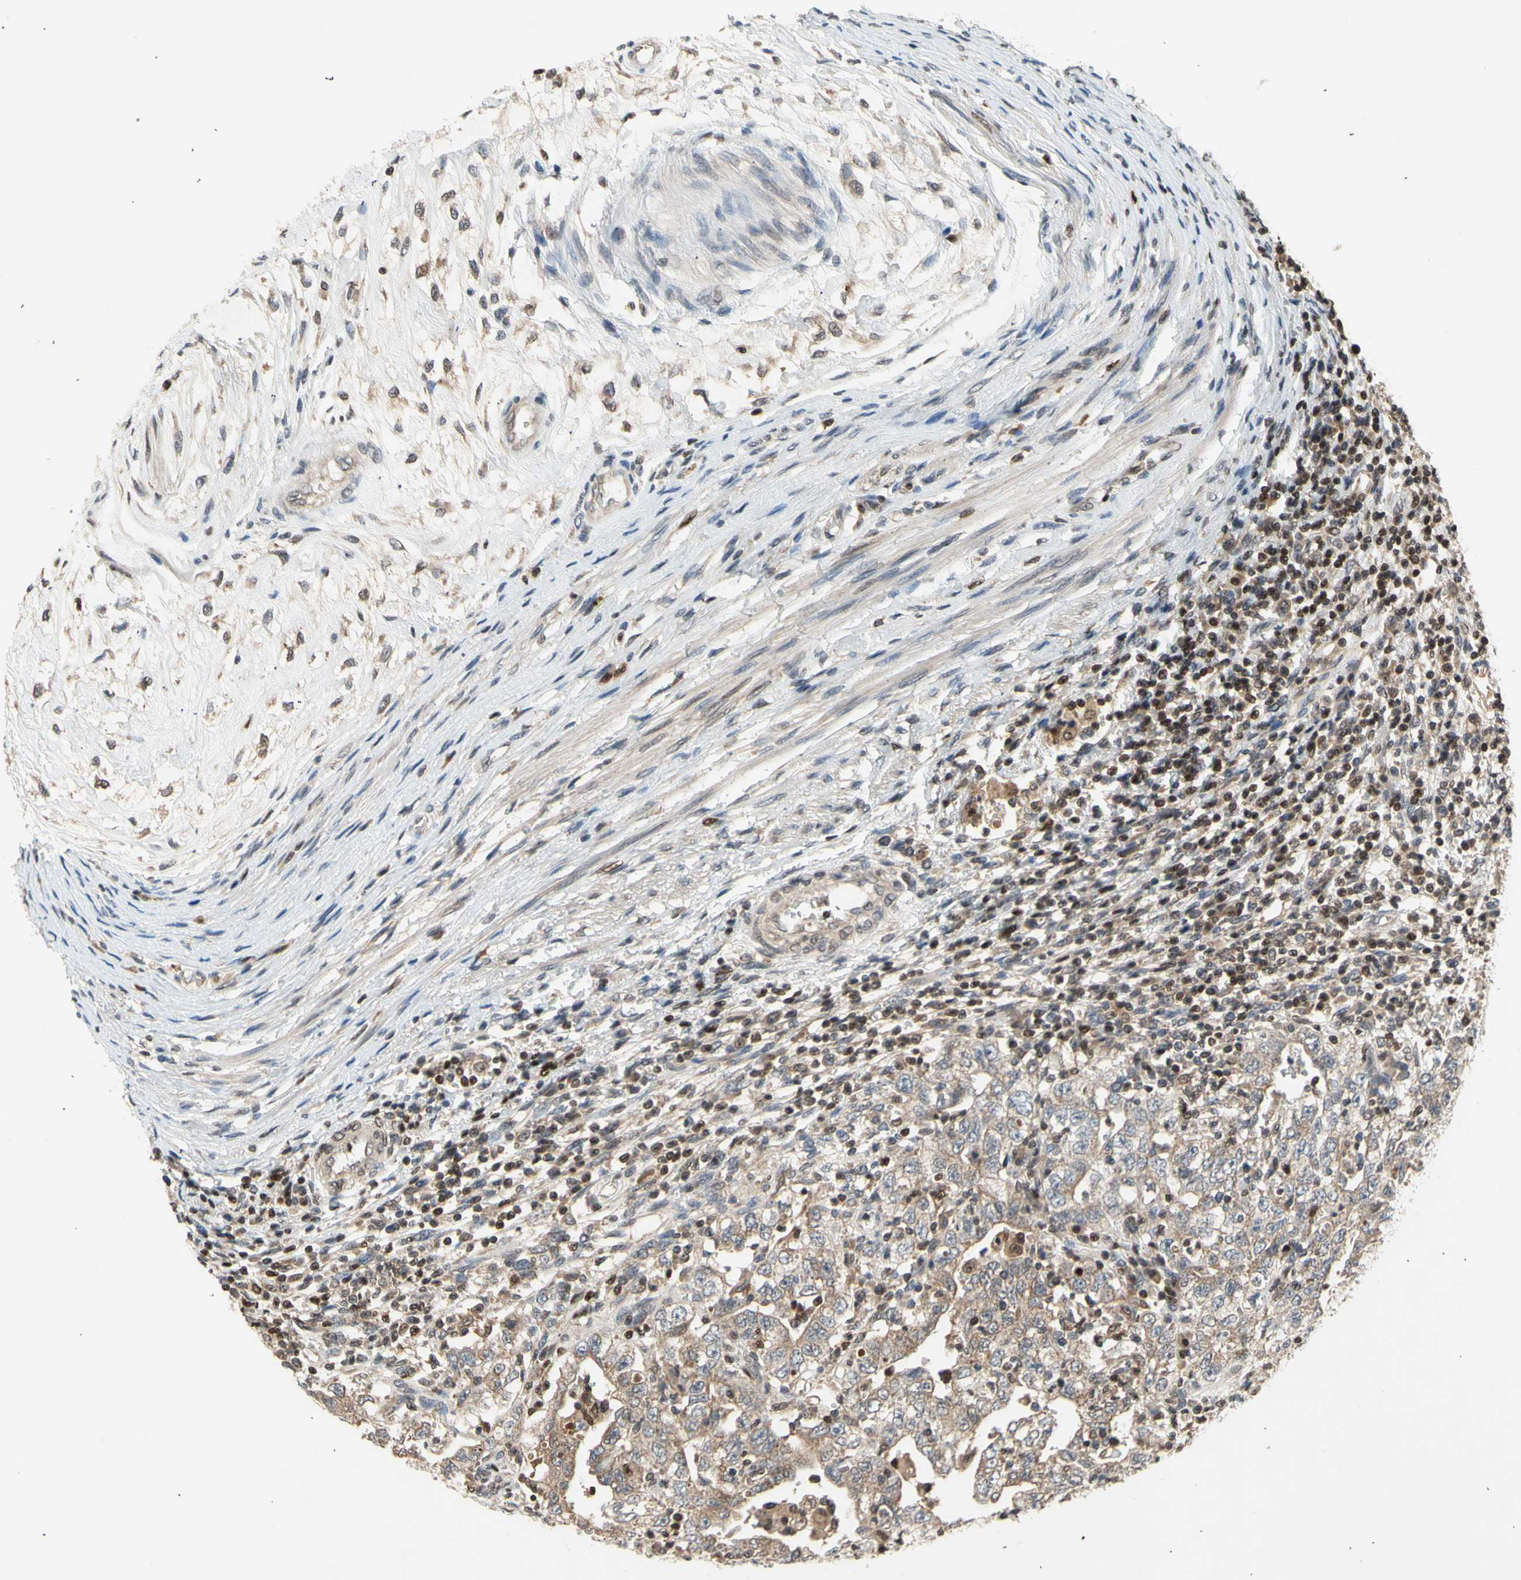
{"staining": {"intensity": "weak", "quantity": ">75%", "location": "cytoplasmic/membranous"}, "tissue": "testis cancer", "cell_type": "Tumor cells", "image_type": "cancer", "snomed": [{"axis": "morphology", "description": "Carcinoma, Embryonal, NOS"}, {"axis": "topography", "description": "Testis"}], "caption": "Brown immunohistochemical staining in embryonal carcinoma (testis) exhibits weak cytoplasmic/membranous staining in approximately >75% of tumor cells.", "gene": "GSR", "patient": {"sex": "male", "age": 26}}